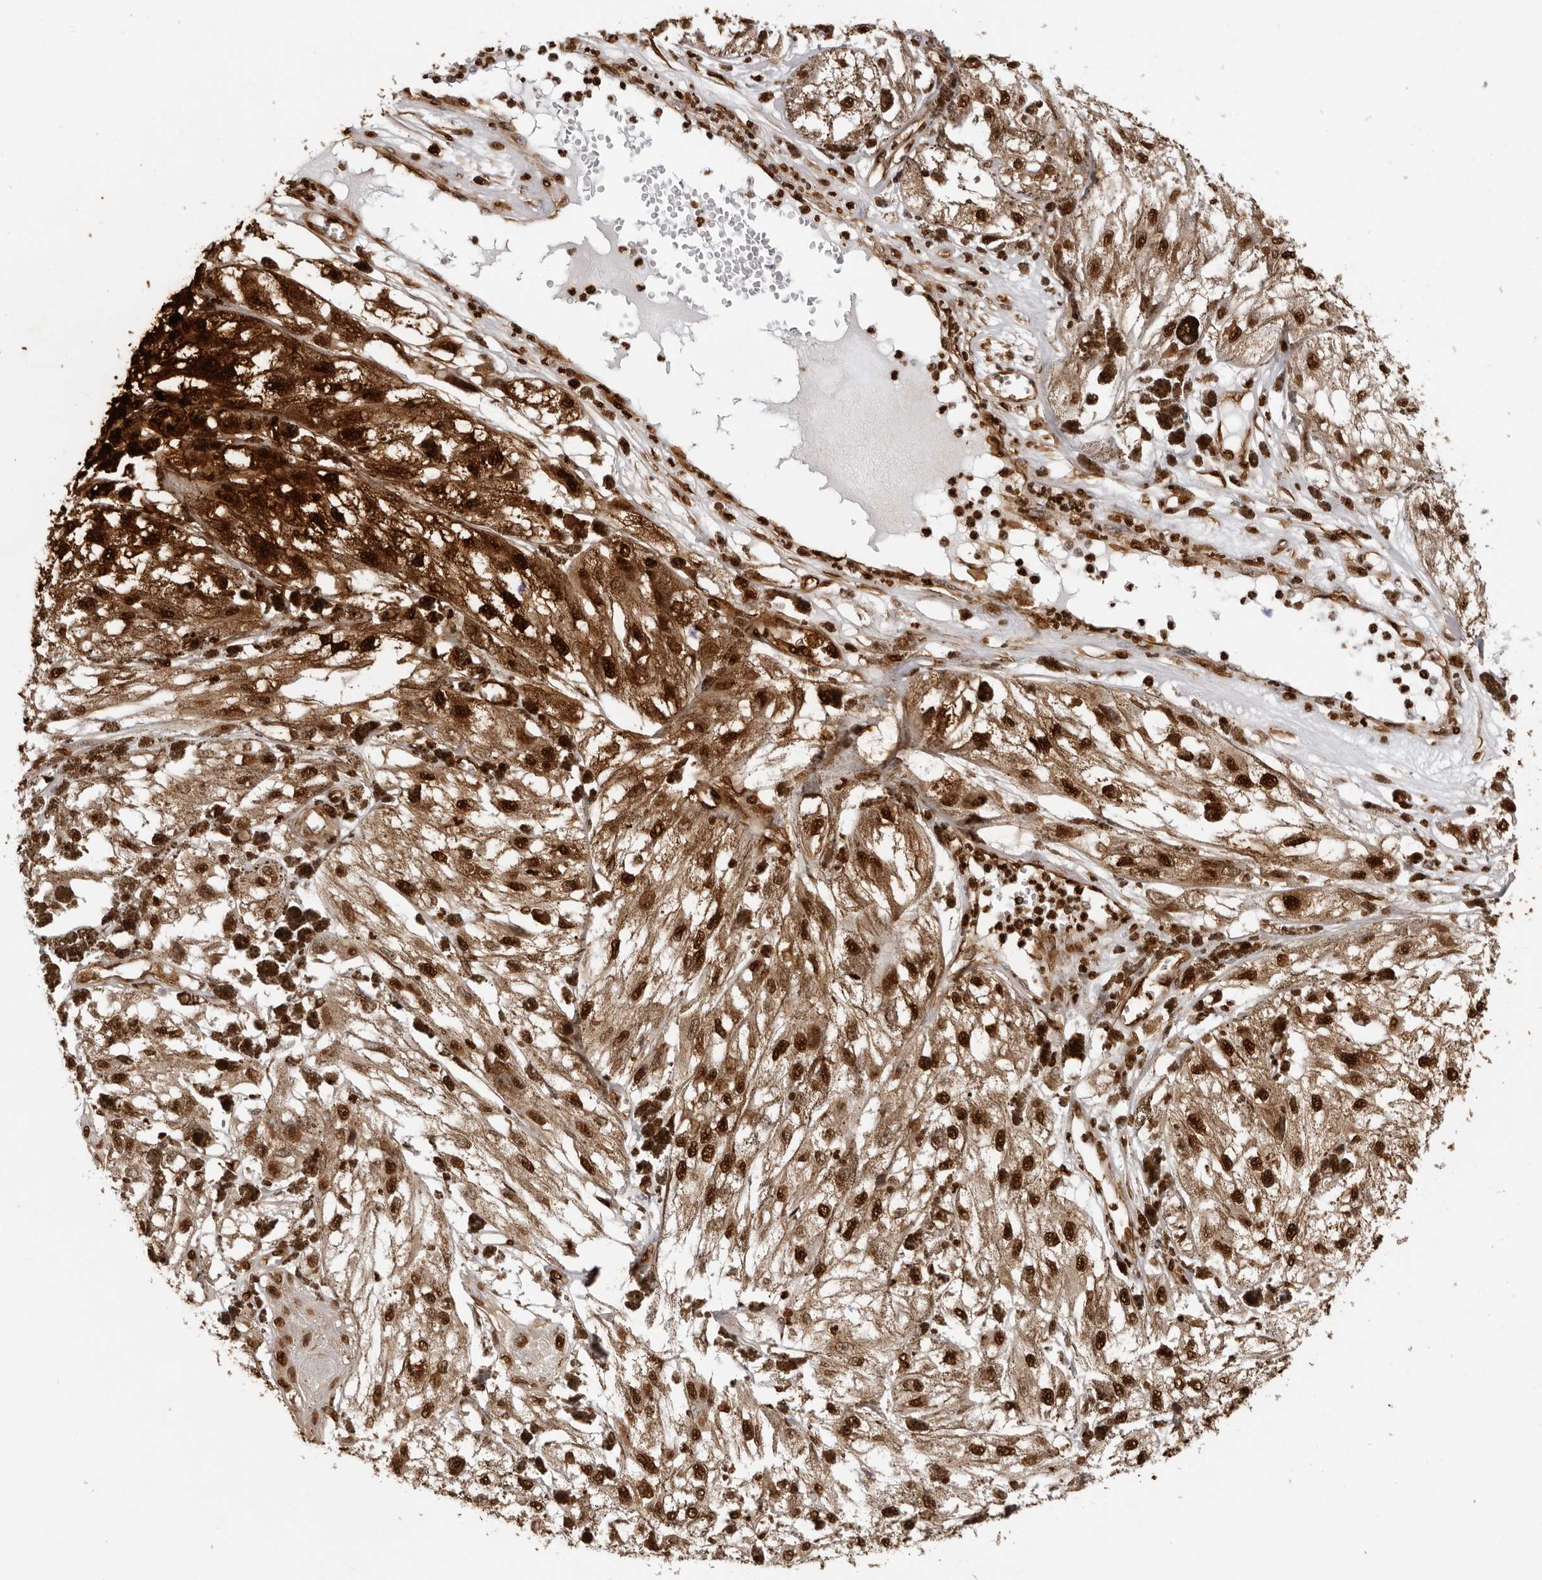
{"staining": {"intensity": "strong", "quantity": ">75%", "location": "nuclear"}, "tissue": "melanoma", "cell_type": "Tumor cells", "image_type": "cancer", "snomed": [{"axis": "morphology", "description": "Malignant melanoma, NOS"}, {"axis": "topography", "description": "Skin"}], "caption": "This micrograph reveals malignant melanoma stained with IHC to label a protein in brown. The nuclear of tumor cells show strong positivity for the protein. Nuclei are counter-stained blue.", "gene": "ZFP91", "patient": {"sex": "male", "age": 88}}